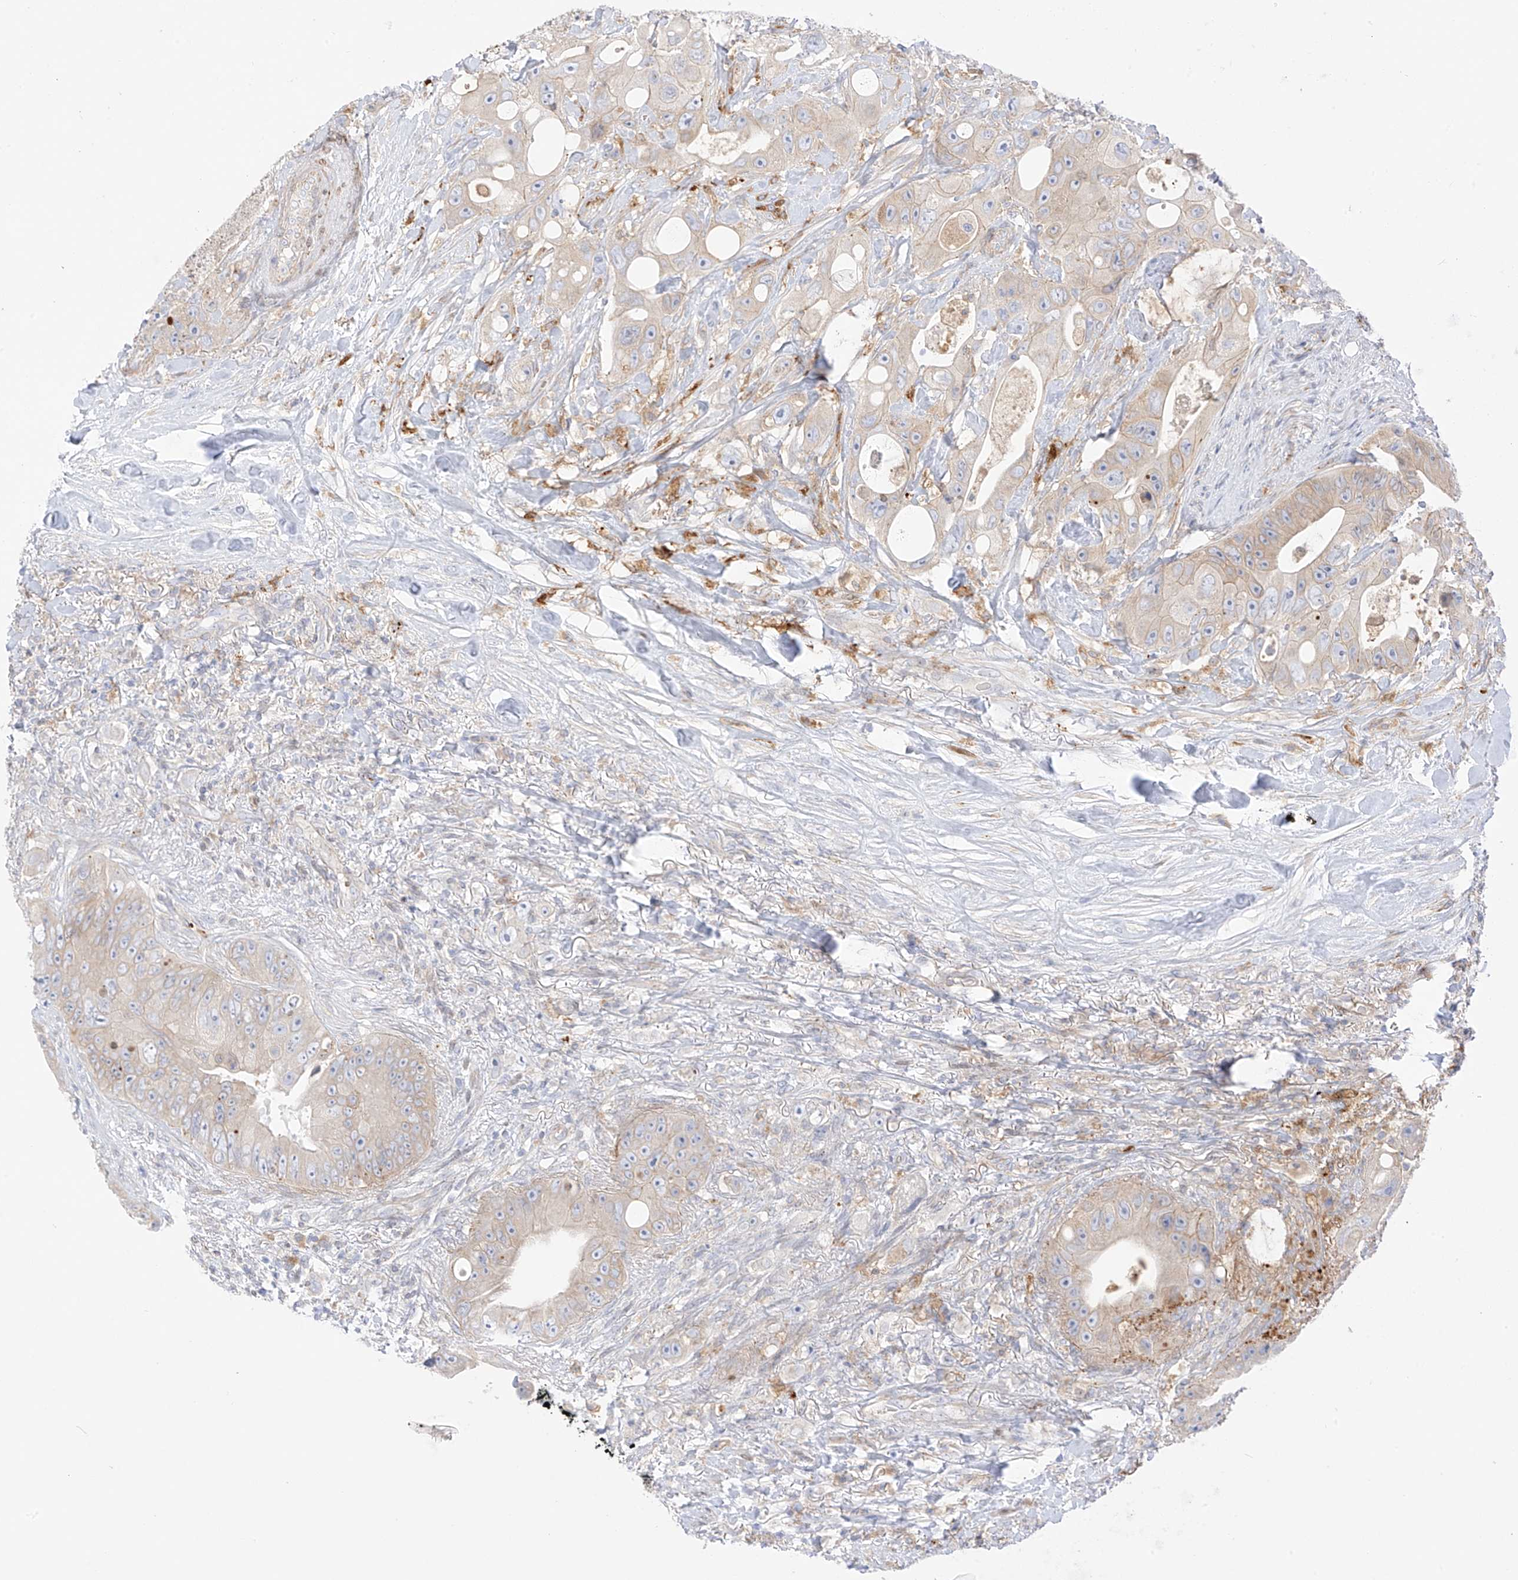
{"staining": {"intensity": "weak", "quantity": "<25%", "location": "cytoplasmic/membranous"}, "tissue": "colorectal cancer", "cell_type": "Tumor cells", "image_type": "cancer", "snomed": [{"axis": "morphology", "description": "Adenocarcinoma, NOS"}, {"axis": "topography", "description": "Colon"}], "caption": "IHC of human colorectal cancer exhibits no expression in tumor cells. (DAB (3,3'-diaminobenzidine) immunohistochemistry (IHC) visualized using brightfield microscopy, high magnification).", "gene": "PCYOX1", "patient": {"sex": "female", "age": 46}}